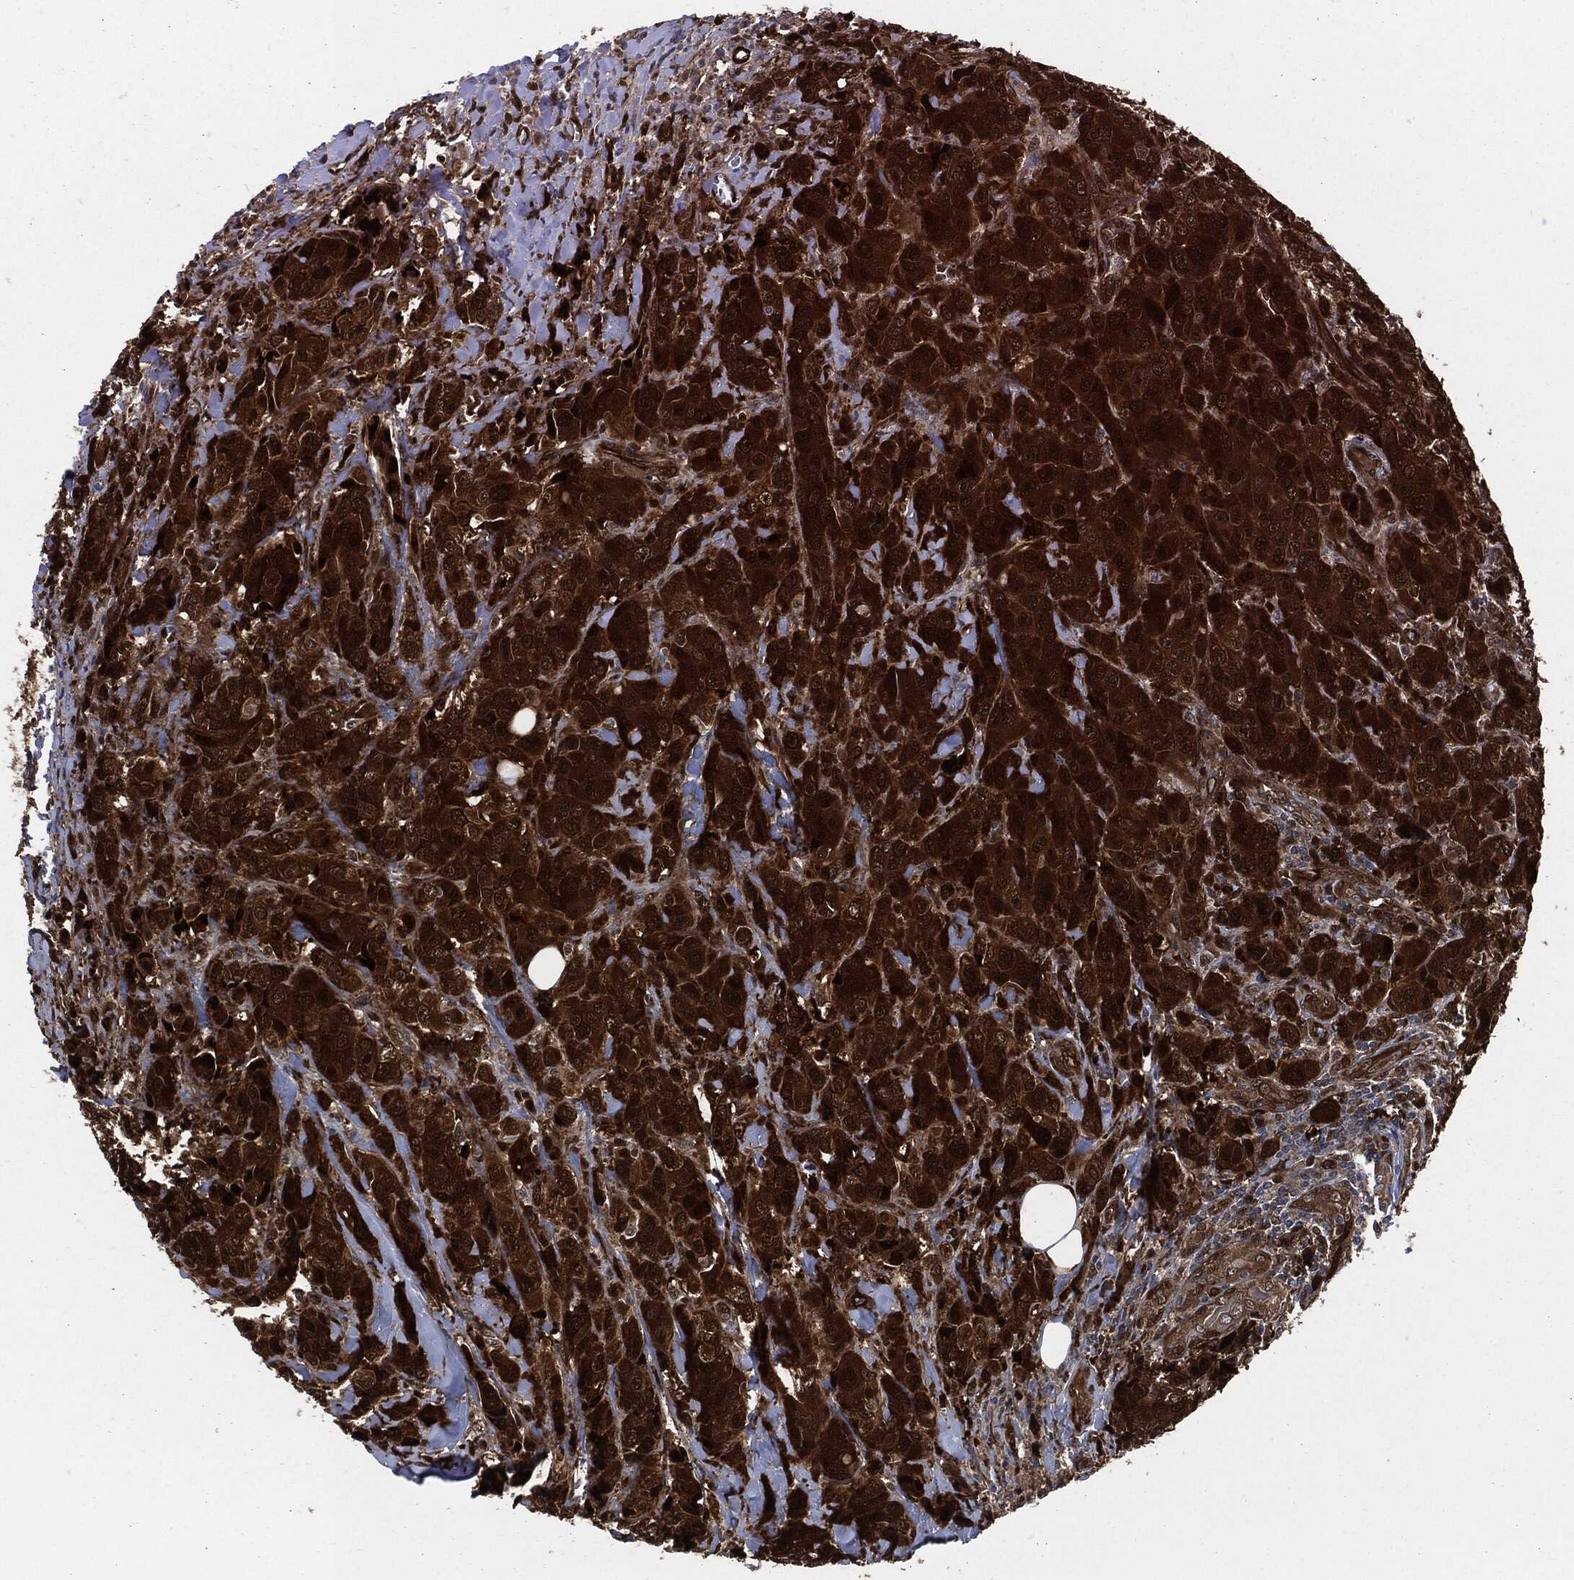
{"staining": {"intensity": "strong", "quantity": ">75%", "location": "cytoplasmic/membranous,nuclear"}, "tissue": "breast cancer", "cell_type": "Tumor cells", "image_type": "cancer", "snomed": [{"axis": "morphology", "description": "Duct carcinoma"}, {"axis": "topography", "description": "Breast"}], "caption": "Immunohistochemistry (IHC) photomicrograph of breast cancer stained for a protein (brown), which demonstrates high levels of strong cytoplasmic/membranous and nuclear expression in about >75% of tumor cells.", "gene": "DCTN1", "patient": {"sex": "female", "age": 43}}